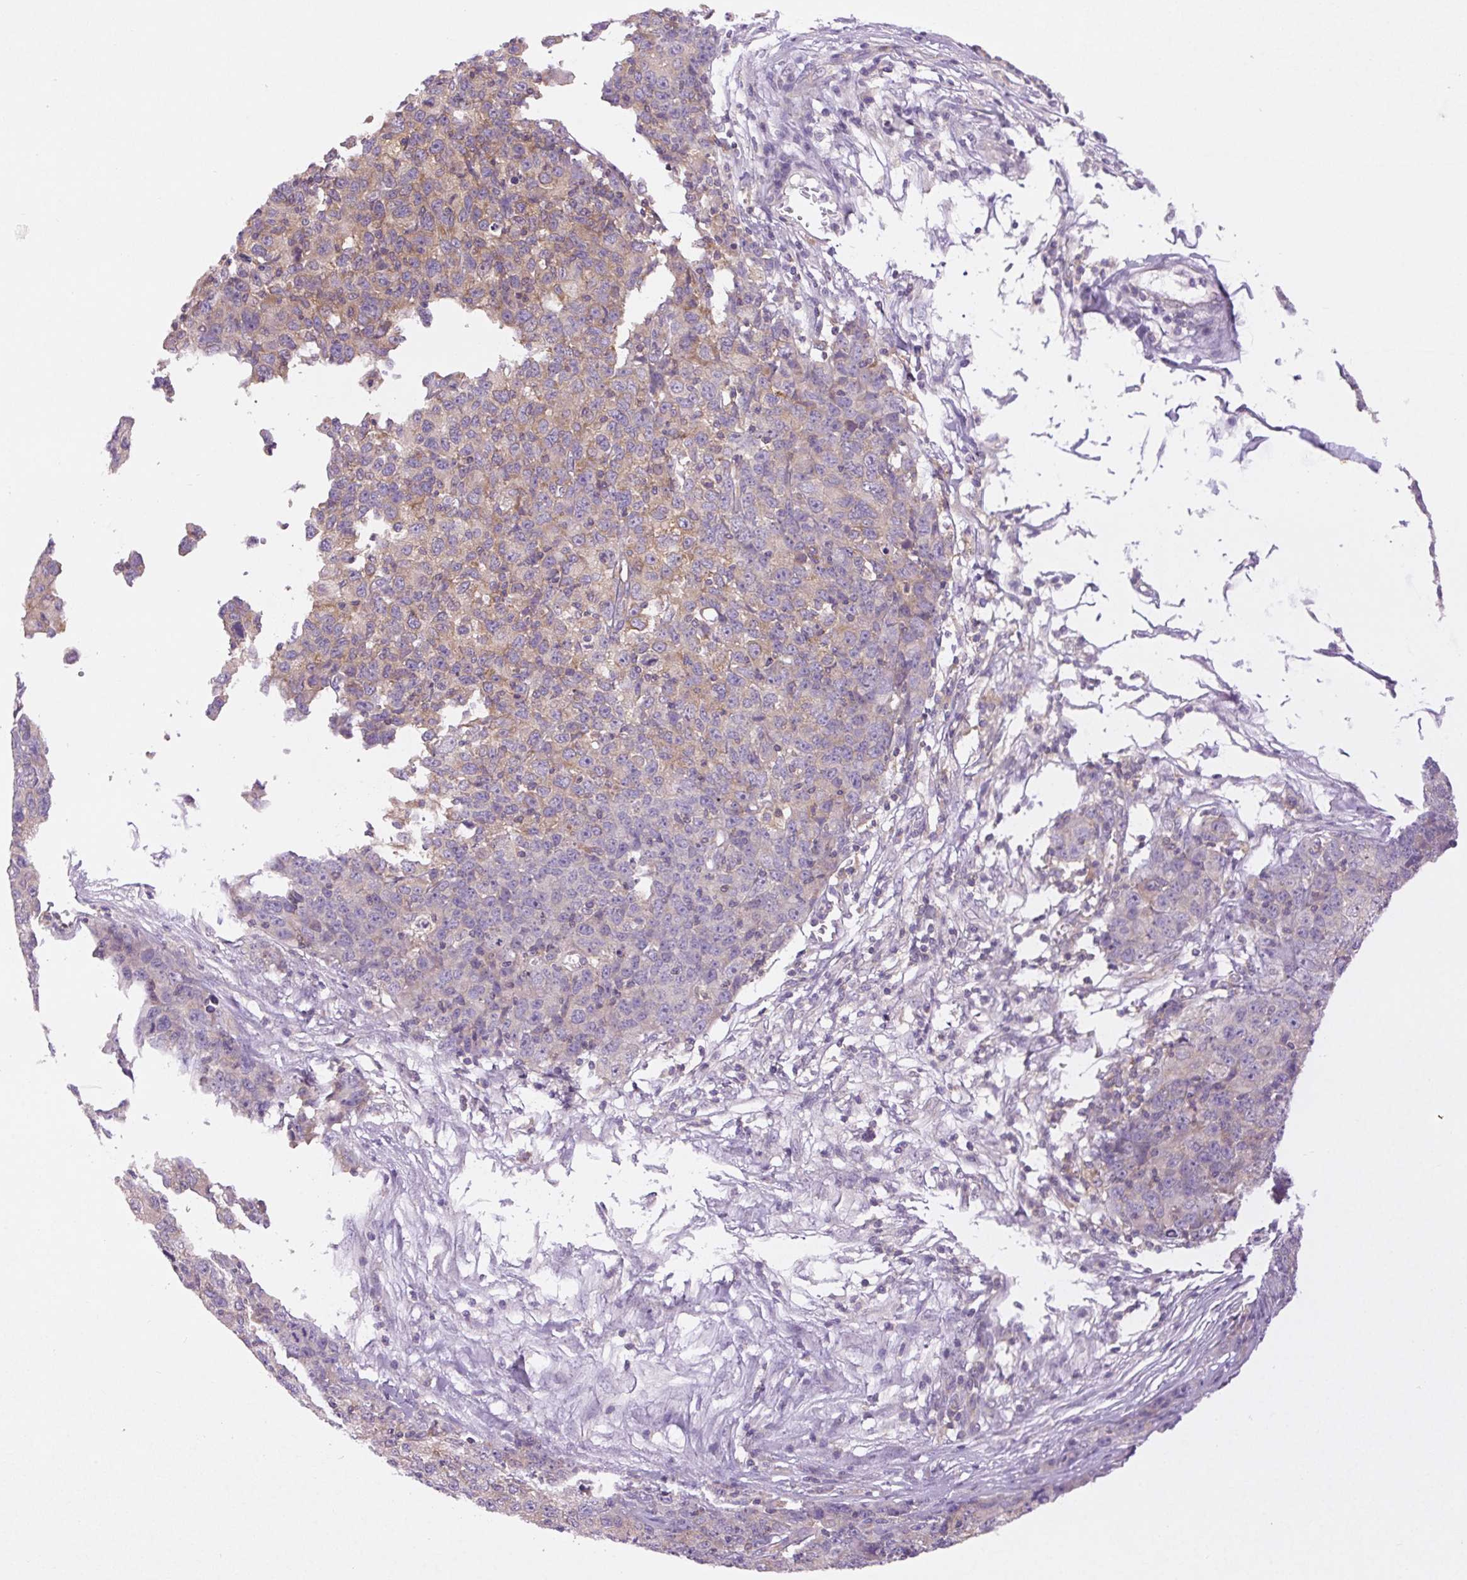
{"staining": {"intensity": "weak", "quantity": "<25%", "location": "cytoplasmic/membranous"}, "tissue": "ovarian cancer", "cell_type": "Tumor cells", "image_type": "cancer", "snomed": [{"axis": "morphology", "description": "Carcinoma, endometroid"}, {"axis": "topography", "description": "Ovary"}], "caption": "Tumor cells show no significant expression in ovarian endometroid carcinoma.", "gene": "MINK1", "patient": {"sex": "female", "age": 42}}